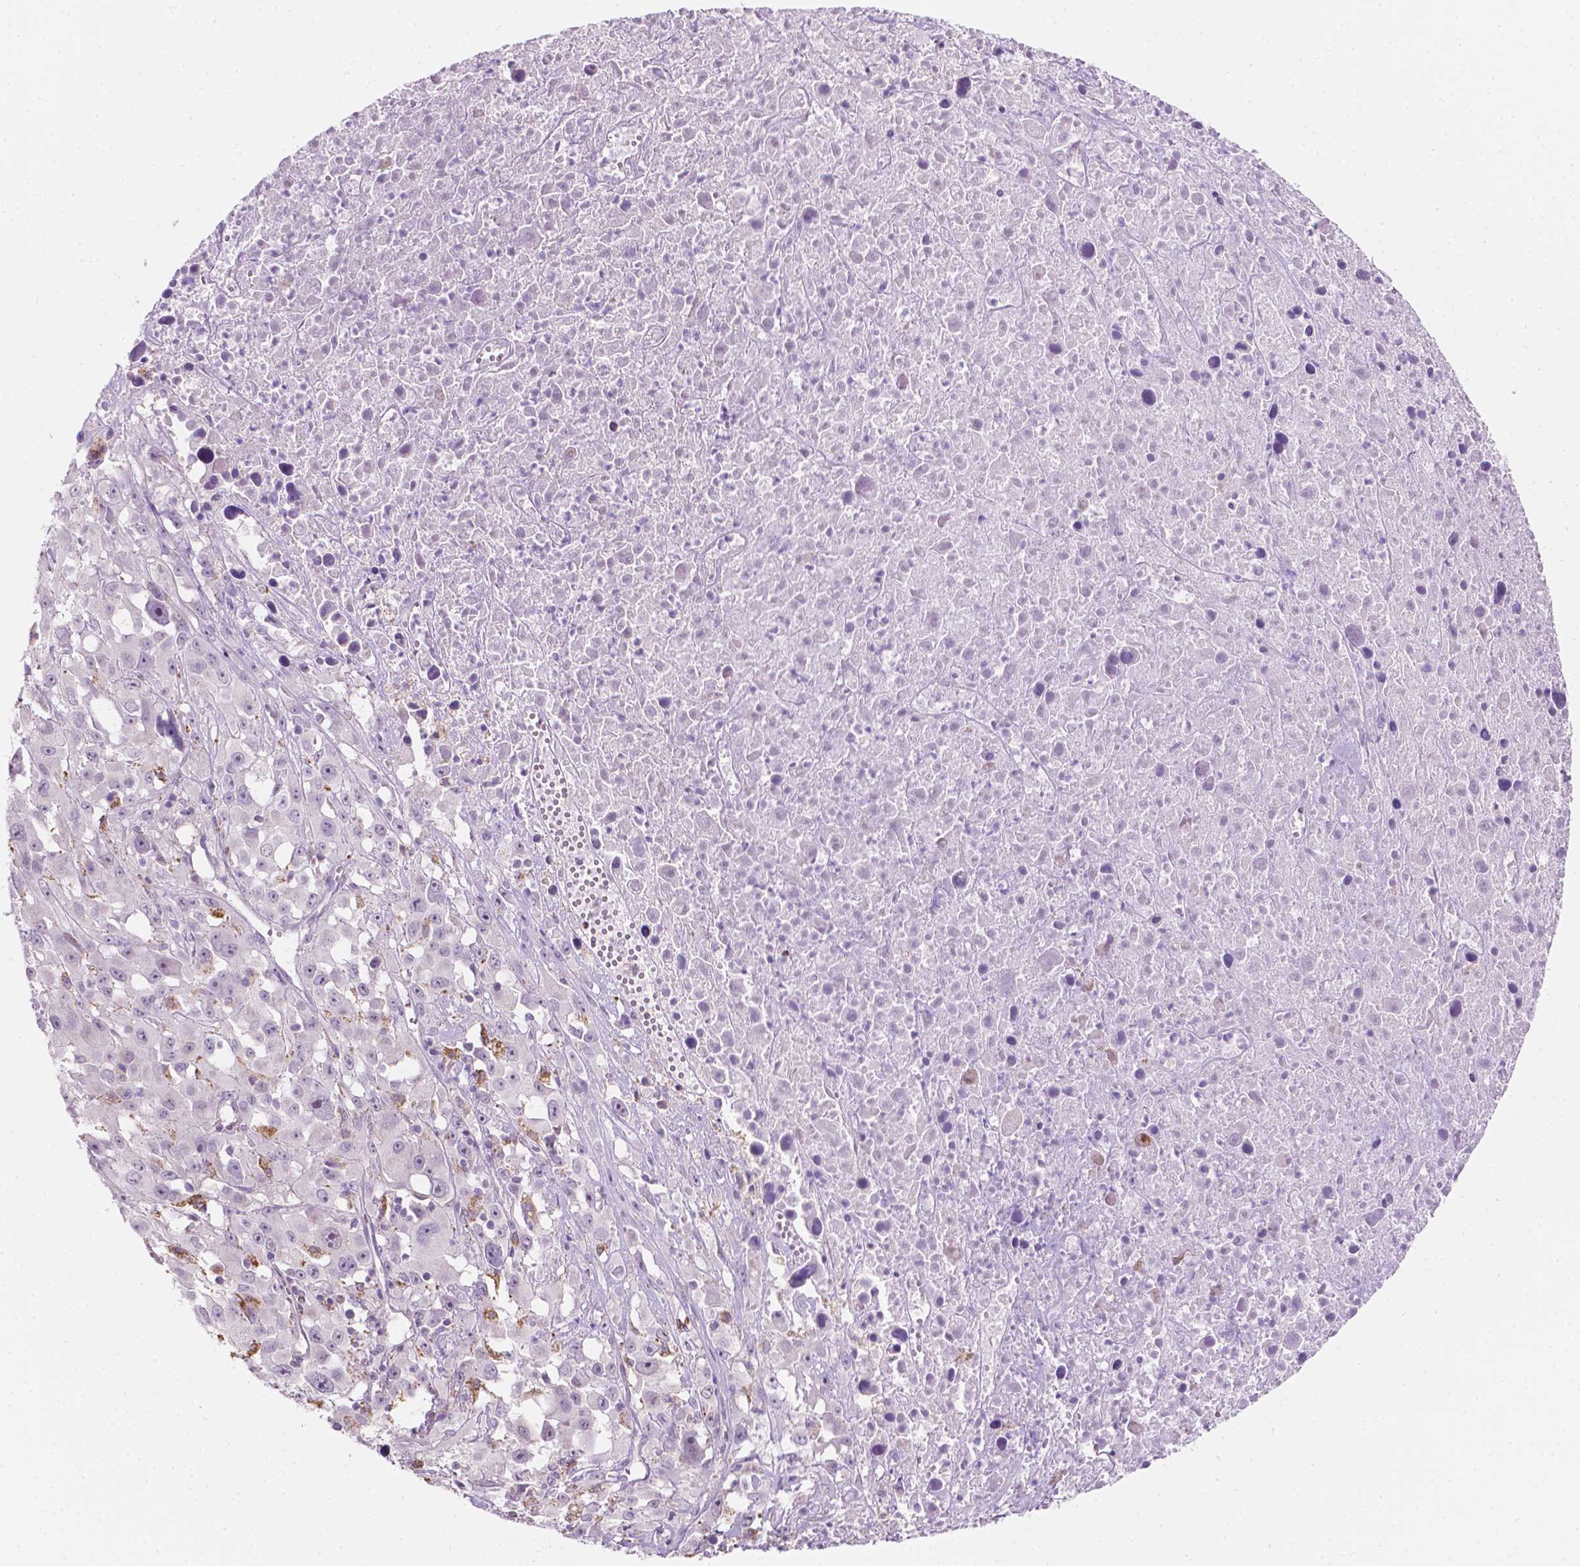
{"staining": {"intensity": "negative", "quantity": "none", "location": "none"}, "tissue": "melanoma", "cell_type": "Tumor cells", "image_type": "cancer", "snomed": [{"axis": "morphology", "description": "Malignant melanoma, Metastatic site"}, {"axis": "topography", "description": "Soft tissue"}], "caption": "A photomicrograph of melanoma stained for a protein demonstrates no brown staining in tumor cells.", "gene": "NOS1AP", "patient": {"sex": "male", "age": 50}}